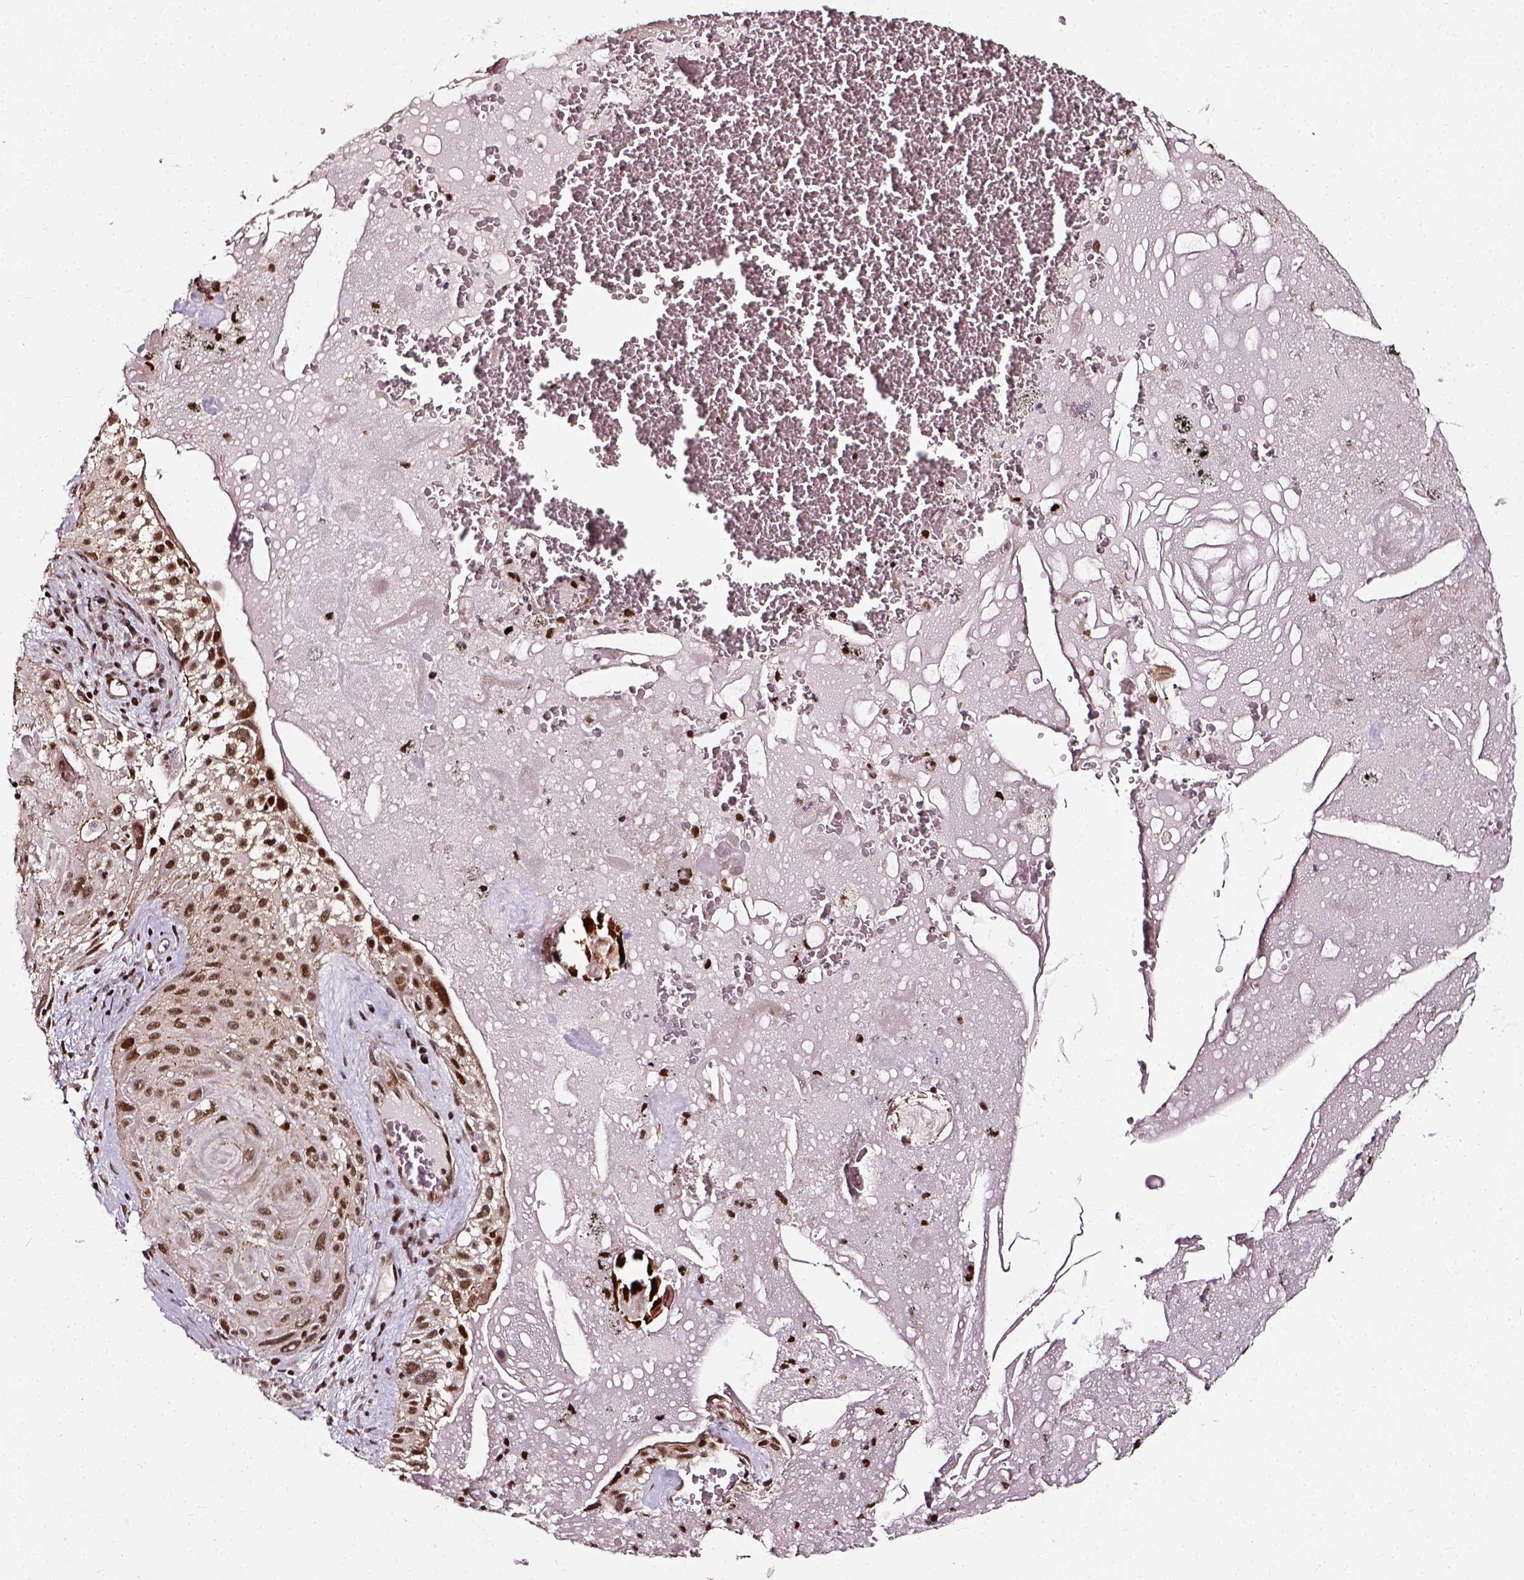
{"staining": {"intensity": "moderate", "quantity": ">75%", "location": "nuclear"}, "tissue": "lung cancer", "cell_type": "Tumor cells", "image_type": "cancer", "snomed": [{"axis": "morphology", "description": "Squamous cell carcinoma, NOS"}, {"axis": "topography", "description": "Lung"}], "caption": "Protein positivity by immunohistochemistry displays moderate nuclear expression in about >75% of tumor cells in lung cancer.", "gene": "NACC1", "patient": {"sex": "male", "age": 79}}